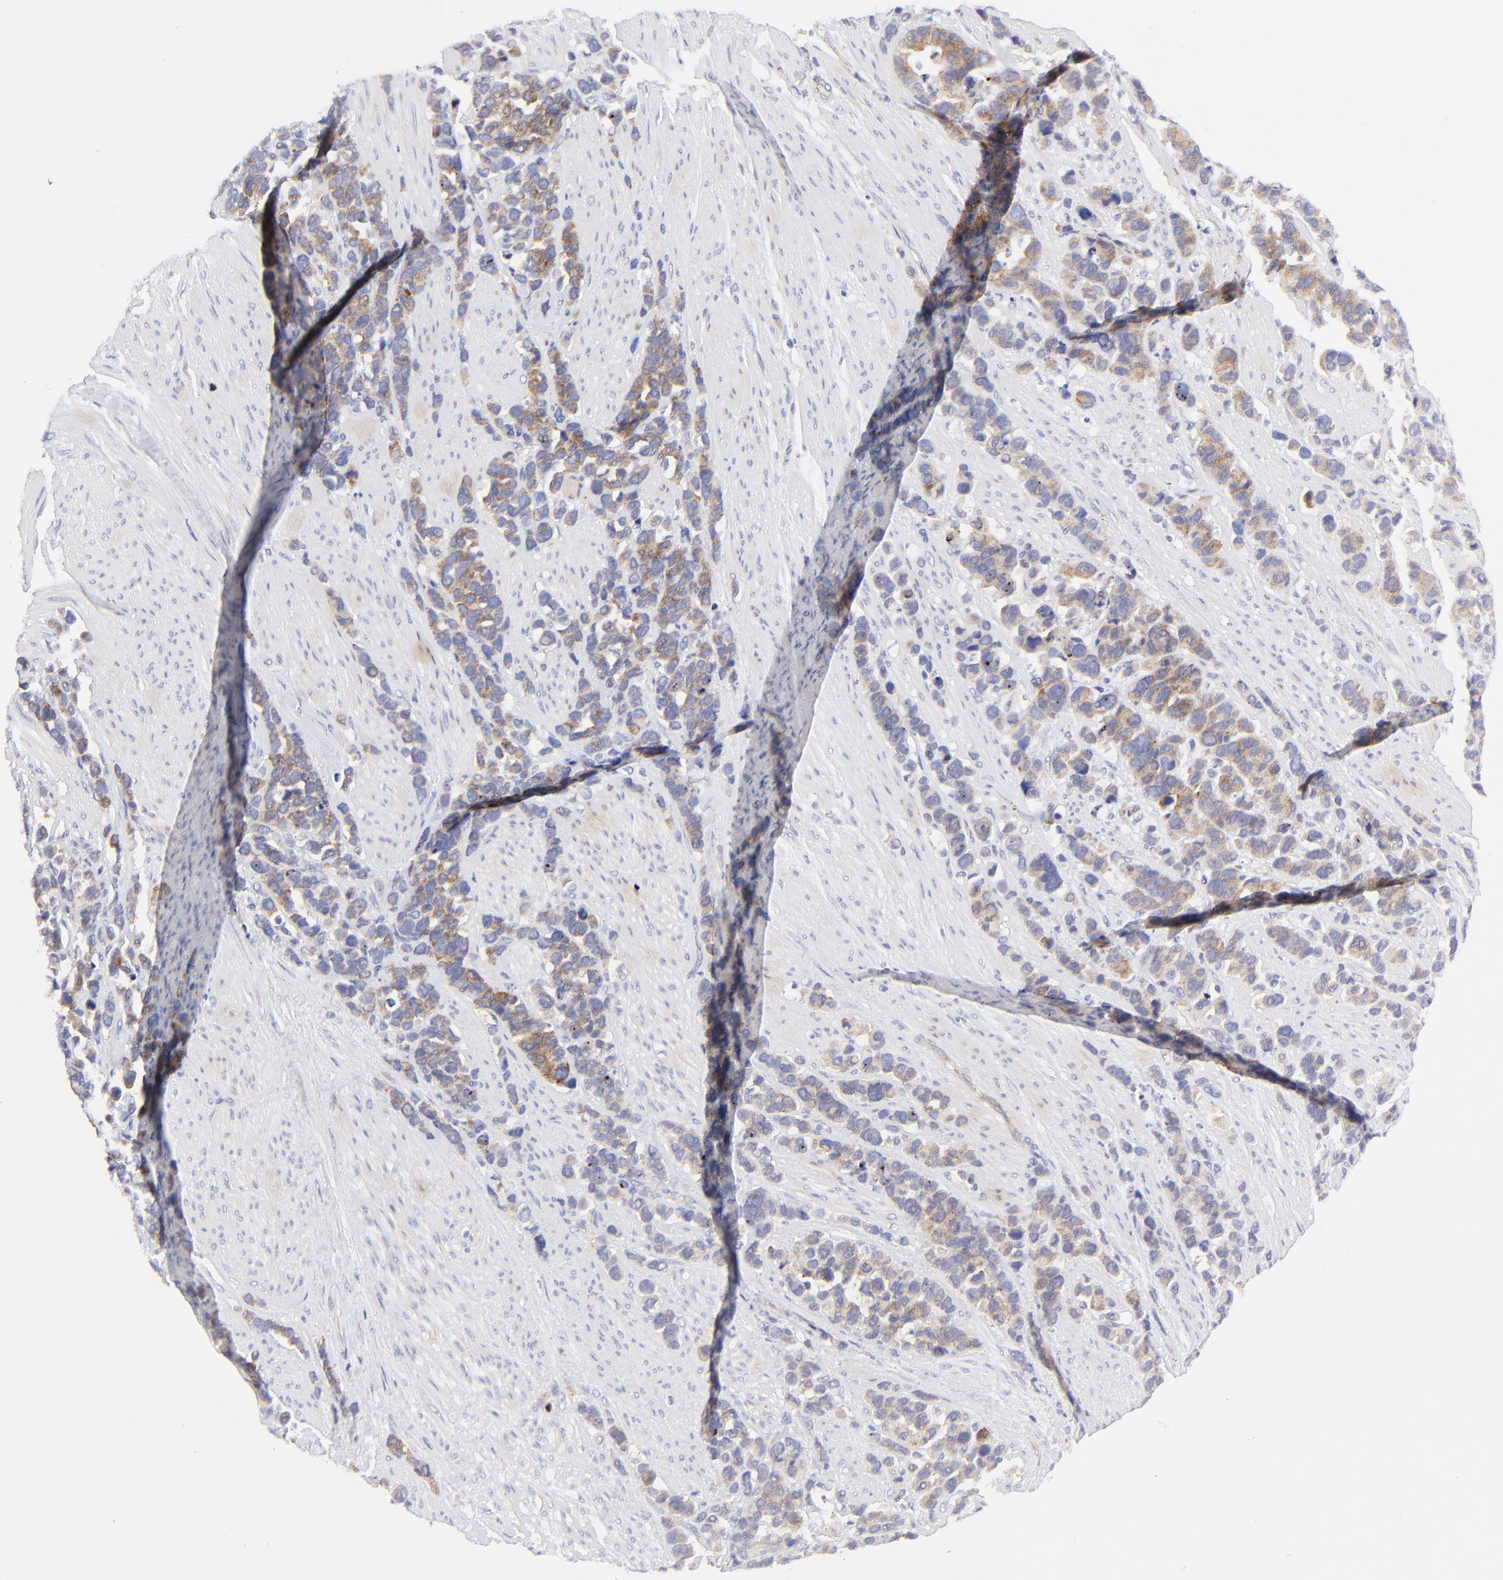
{"staining": {"intensity": "moderate", "quantity": ">75%", "location": "cytoplasmic/membranous"}, "tissue": "stomach cancer", "cell_type": "Tumor cells", "image_type": "cancer", "snomed": [{"axis": "morphology", "description": "Adenocarcinoma, NOS"}, {"axis": "topography", "description": "Stomach, upper"}], "caption": "Brown immunohistochemical staining in human stomach cancer shows moderate cytoplasmic/membranous expression in about >75% of tumor cells.", "gene": "LHFPL1", "patient": {"sex": "male", "age": 71}}